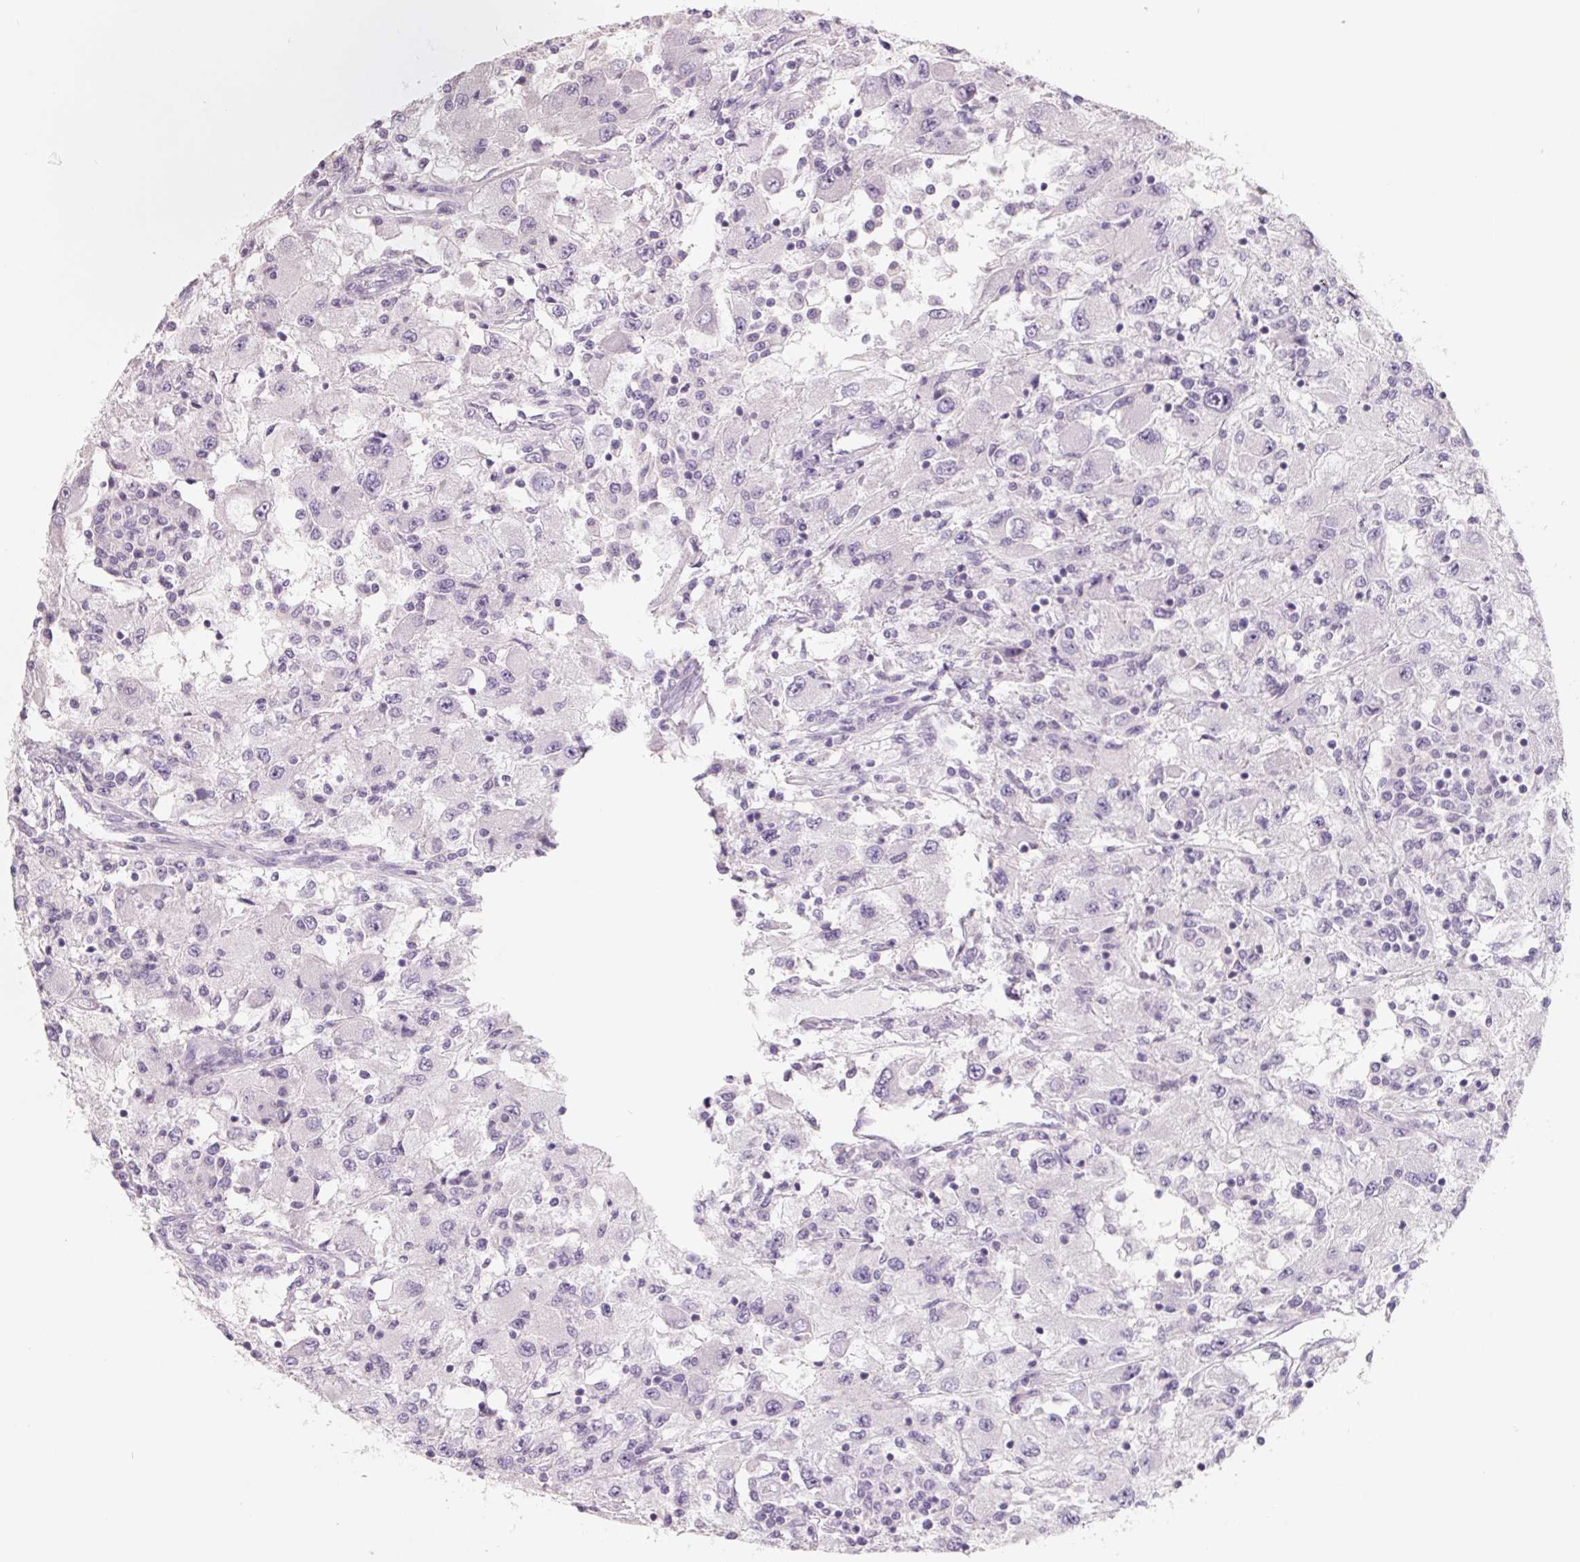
{"staining": {"intensity": "negative", "quantity": "none", "location": "none"}, "tissue": "renal cancer", "cell_type": "Tumor cells", "image_type": "cancer", "snomed": [{"axis": "morphology", "description": "Adenocarcinoma, NOS"}, {"axis": "topography", "description": "Kidney"}], "caption": "Adenocarcinoma (renal) stained for a protein using immunohistochemistry shows no staining tumor cells.", "gene": "FTCD", "patient": {"sex": "female", "age": 67}}